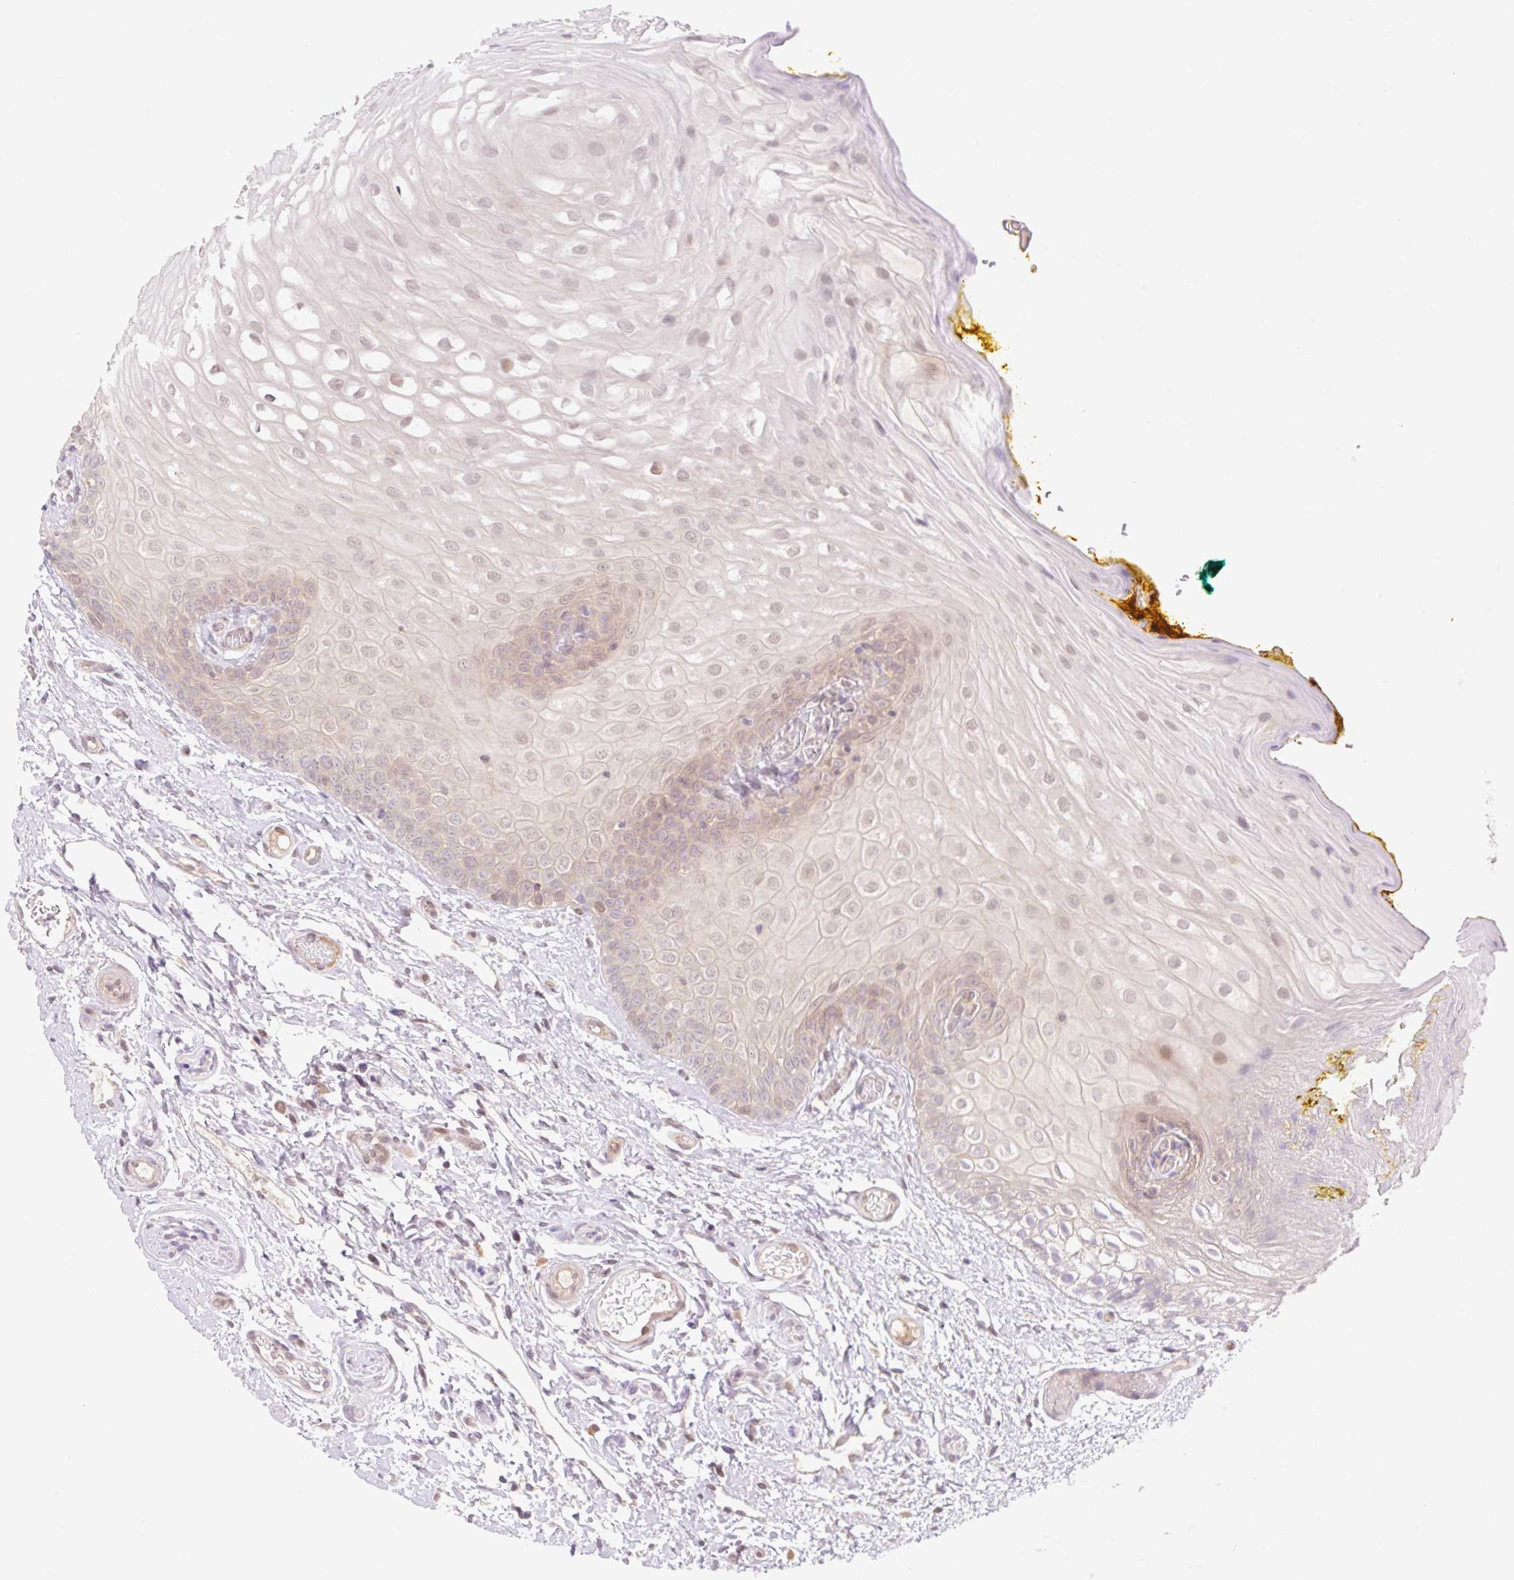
{"staining": {"intensity": "moderate", "quantity": "25%-75%", "location": "cytoplasmic/membranous,nuclear"}, "tissue": "oral mucosa", "cell_type": "Squamous epithelial cells", "image_type": "normal", "snomed": [{"axis": "morphology", "description": "Normal tissue, NOS"}, {"axis": "topography", "description": "Oral tissue"}, {"axis": "topography", "description": "Tounge, NOS"}], "caption": "Squamous epithelial cells show medium levels of moderate cytoplasmic/membranous,nuclear expression in about 25%-75% of cells in benign oral mucosa.", "gene": "VPS25", "patient": {"sex": "female", "age": 60}}